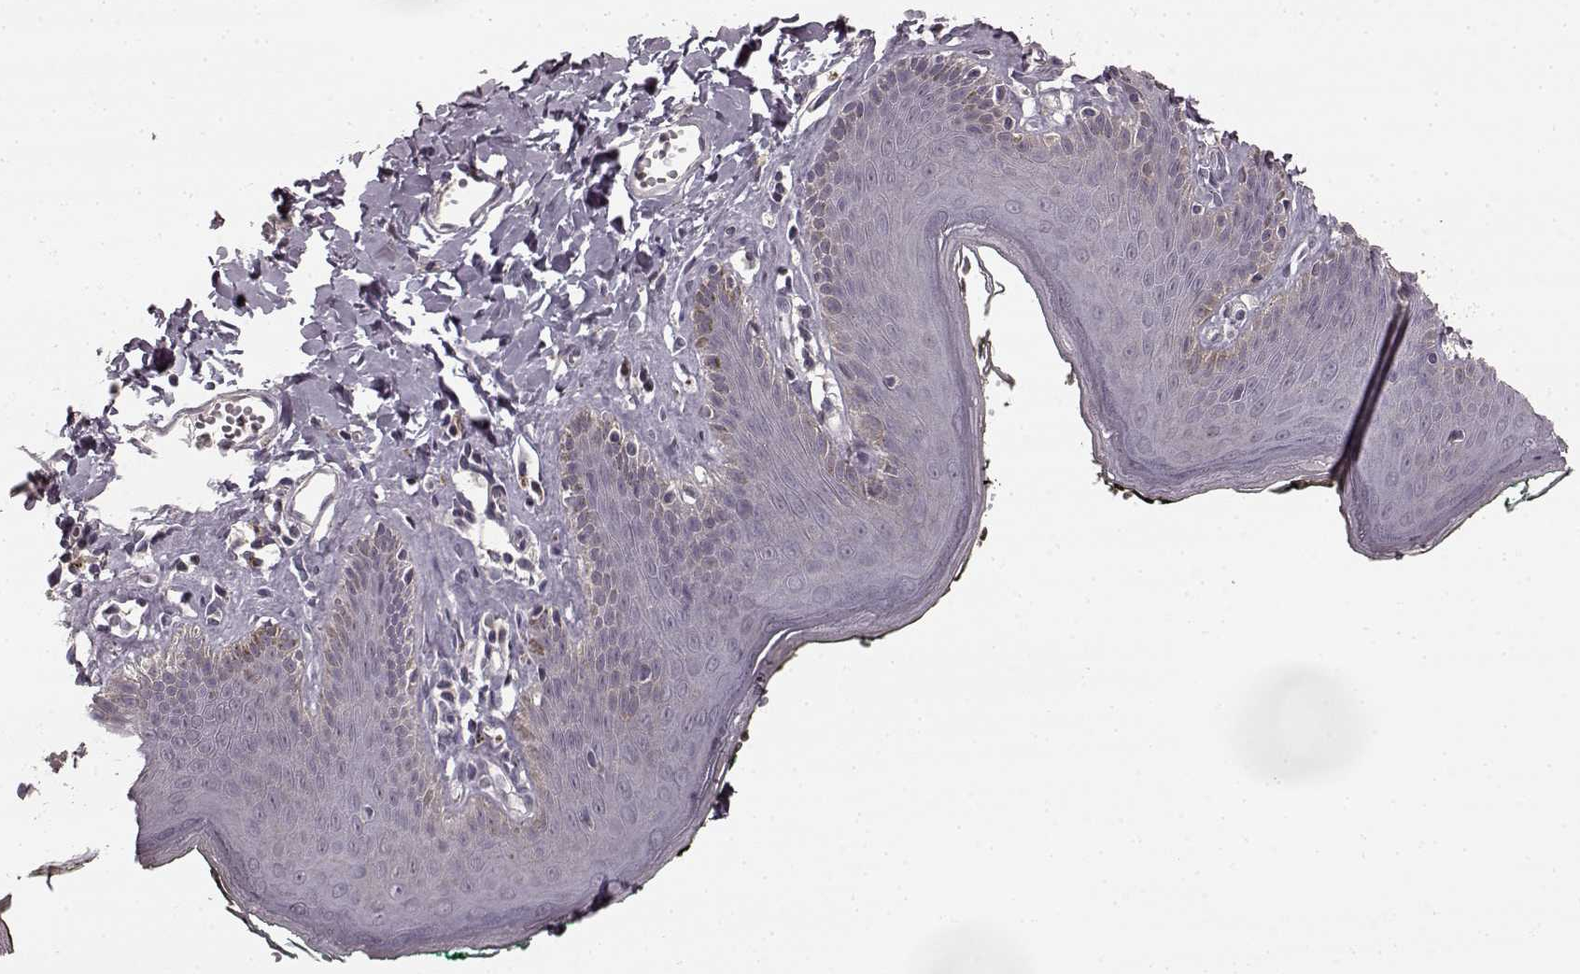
{"staining": {"intensity": "negative", "quantity": "none", "location": "none"}, "tissue": "skin", "cell_type": "Epidermal cells", "image_type": "normal", "snomed": [{"axis": "morphology", "description": "Normal tissue, NOS"}, {"axis": "topography", "description": "Vulva"}, {"axis": "topography", "description": "Peripheral nerve tissue"}], "caption": "IHC image of benign human skin stained for a protein (brown), which shows no staining in epidermal cells.", "gene": "PRKCE", "patient": {"sex": "female", "age": 66}}